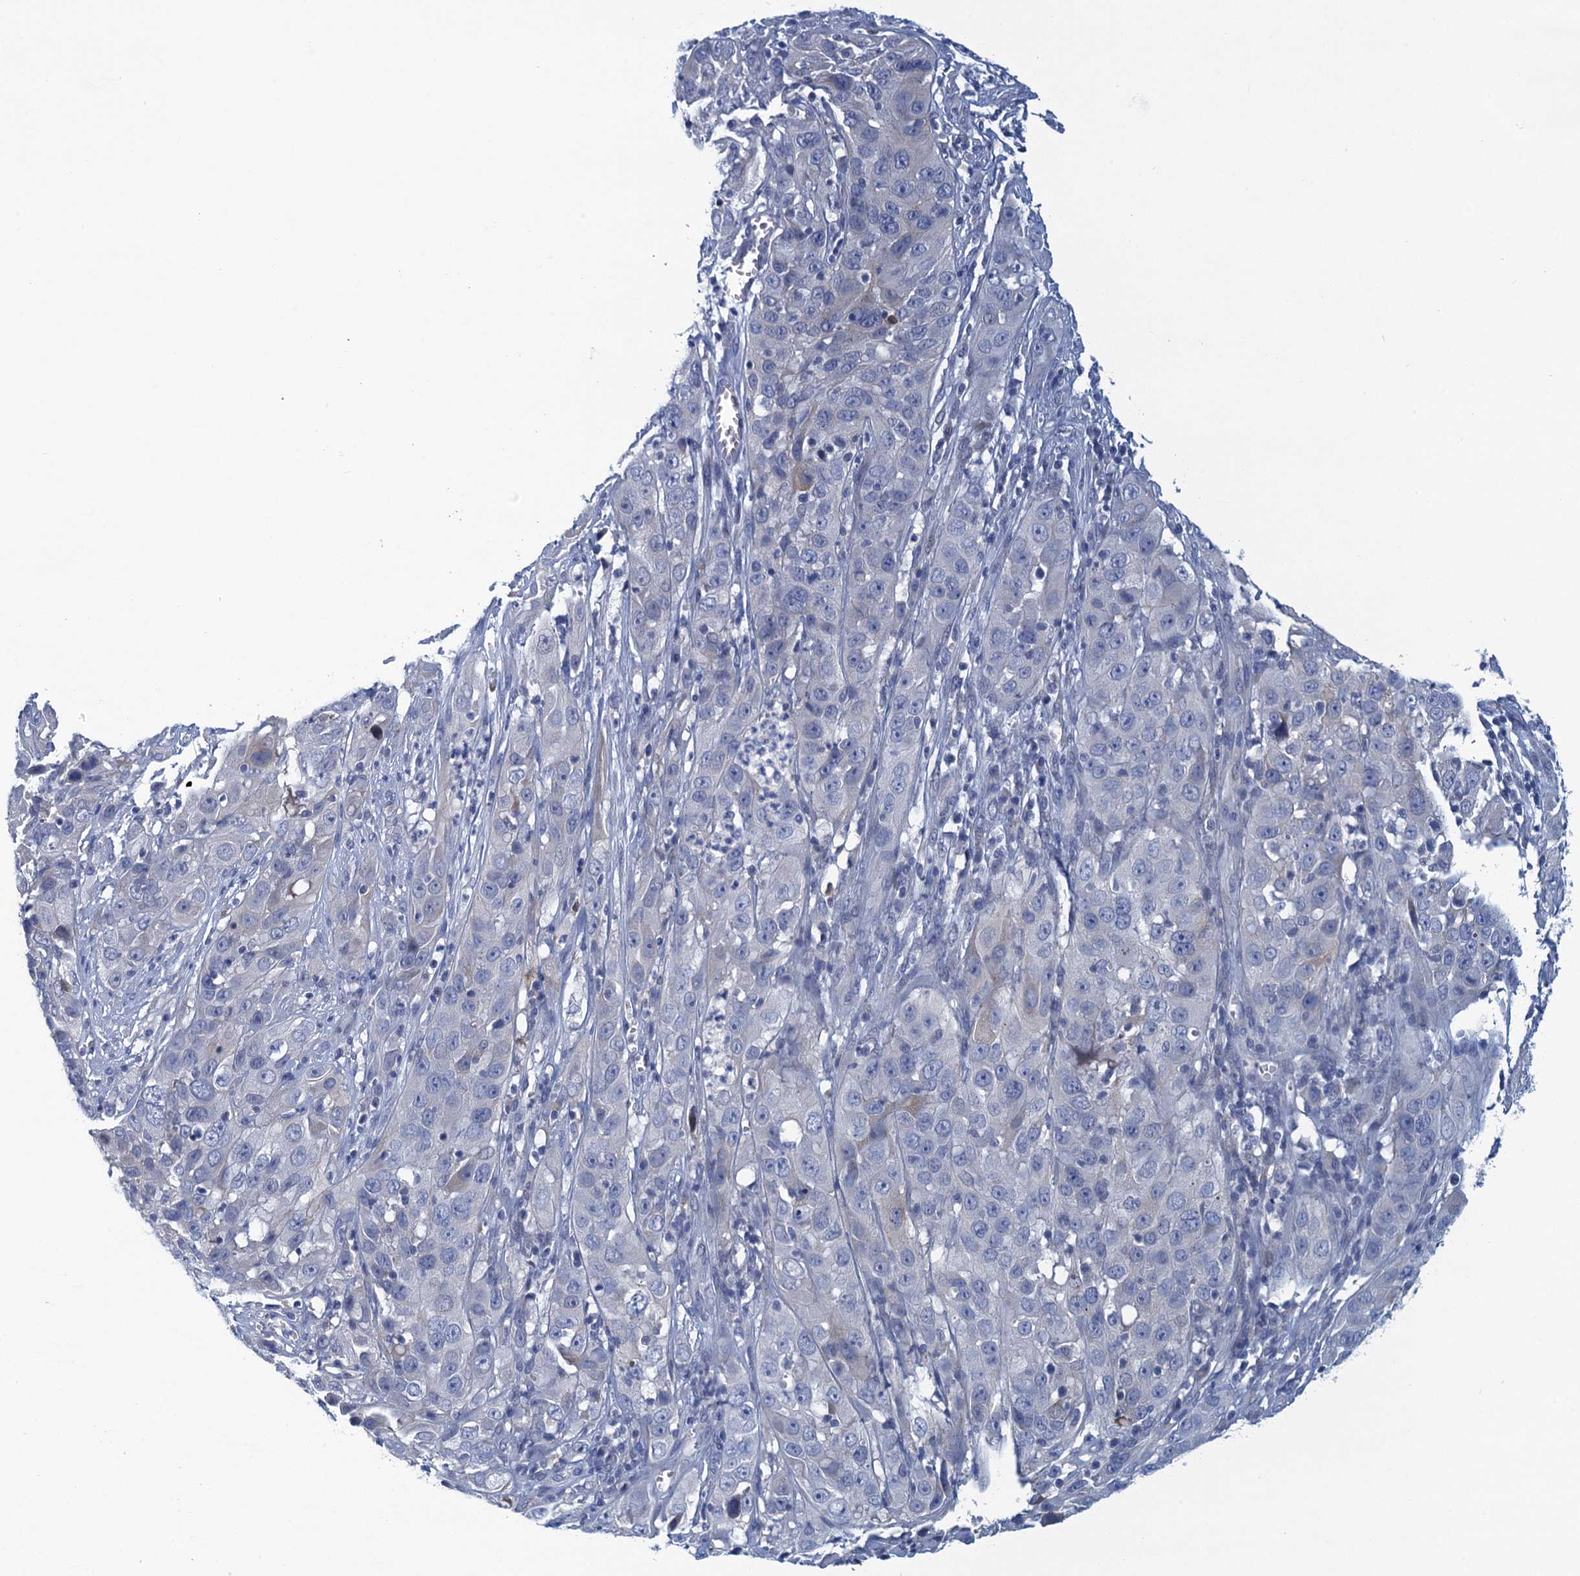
{"staining": {"intensity": "negative", "quantity": "none", "location": "none"}, "tissue": "cervical cancer", "cell_type": "Tumor cells", "image_type": "cancer", "snomed": [{"axis": "morphology", "description": "Squamous cell carcinoma, NOS"}, {"axis": "topography", "description": "Cervix"}], "caption": "Micrograph shows no significant protein staining in tumor cells of cervical squamous cell carcinoma.", "gene": "SCEL", "patient": {"sex": "female", "age": 32}}